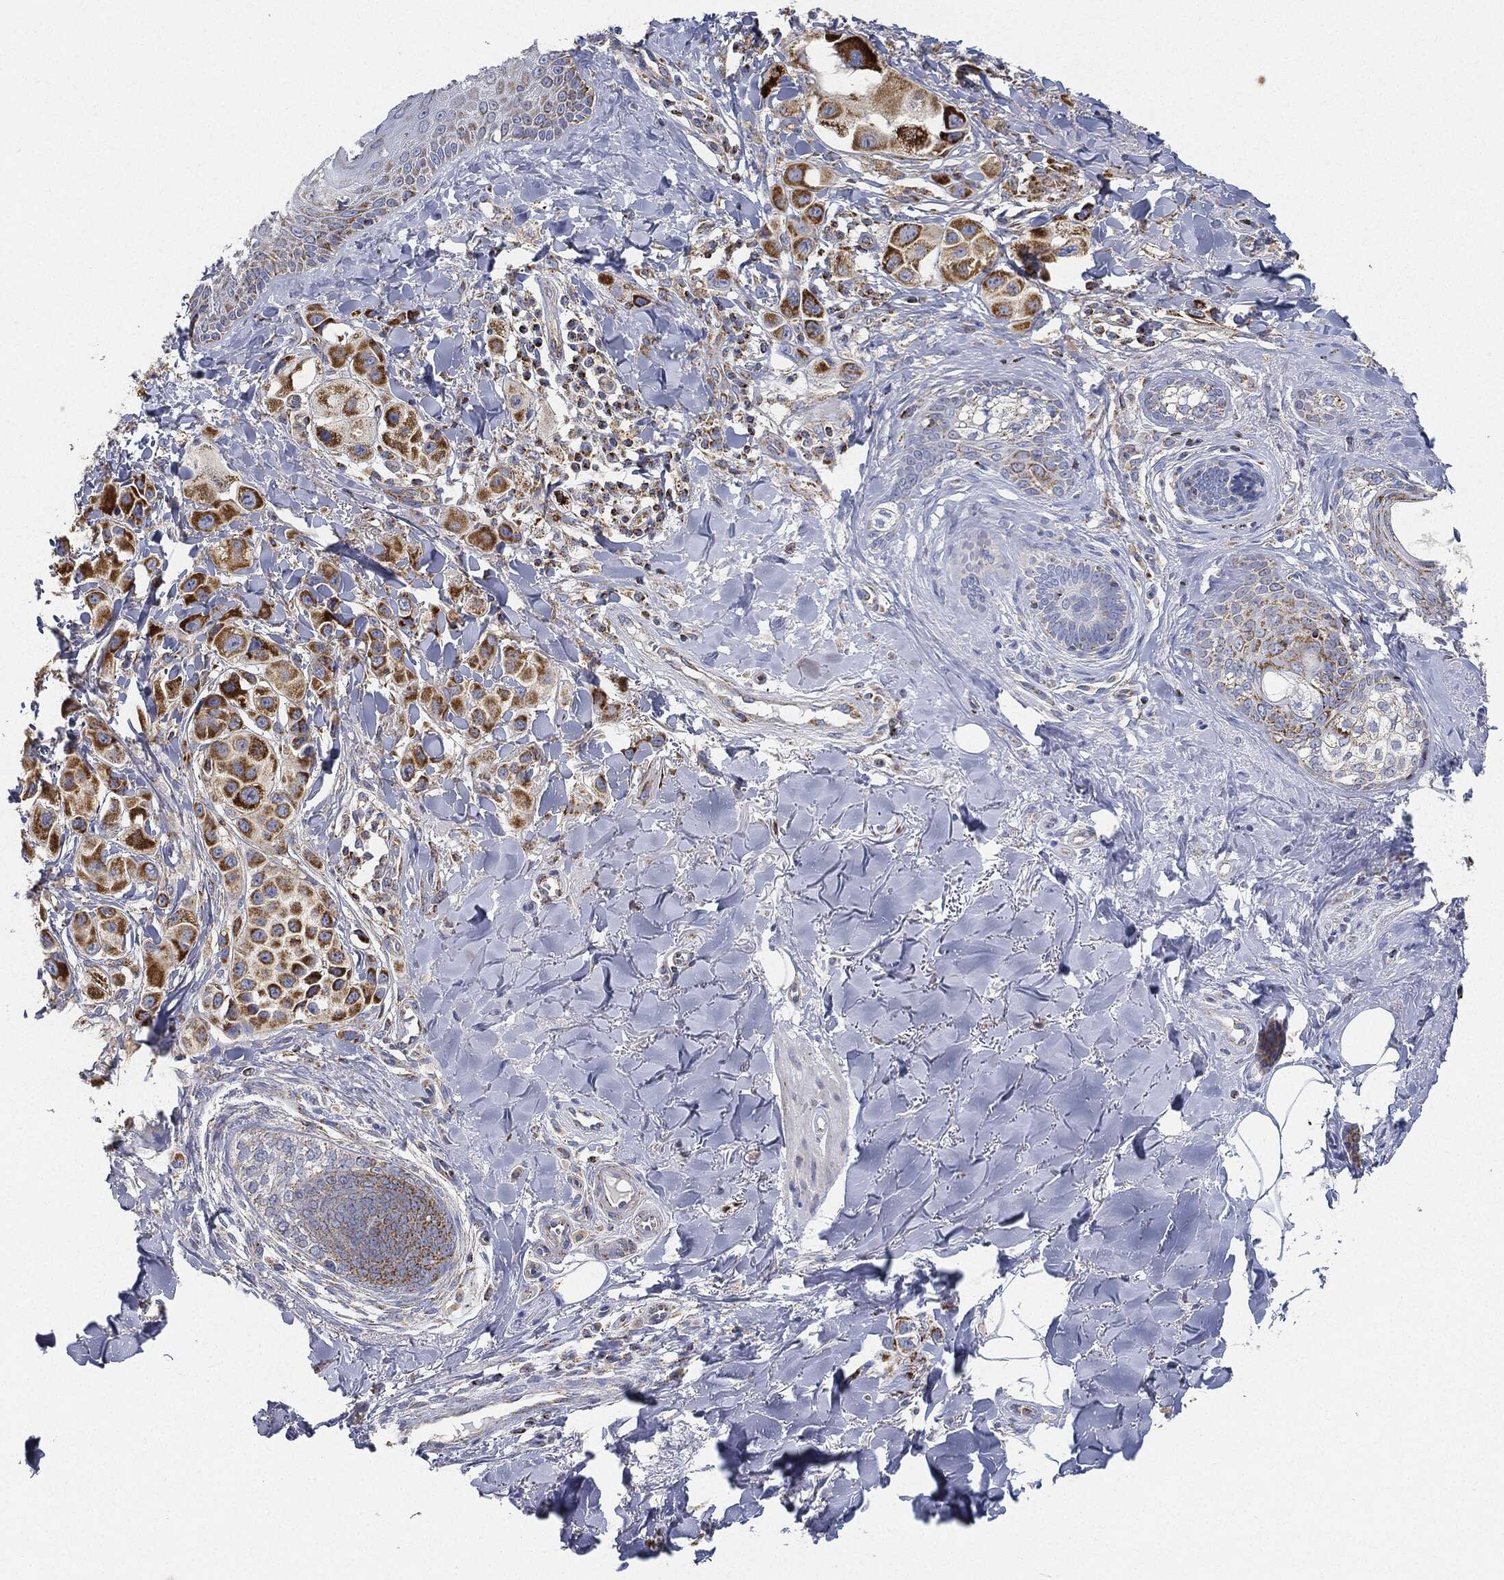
{"staining": {"intensity": "strong", "quantity": ">75%", "location": "cytoplasmic/membranous"}, "tissue": "melanoma", "cell_type": "Tumor cells", "image_type": "cancer", "snomed": [{"axis": "morphology", "description": "Malignant melanoma, NOS"}, {"axis": "topography", "description": "Skin"}], "caption": "Immunohistochemical staining of malignant melanoma demonstrates high levels of strong cytoplasmic/membranous staining in about >75% of tumor cells.", "gene": "CAPN15", "patient": {"sex": "male", "age": 57}}